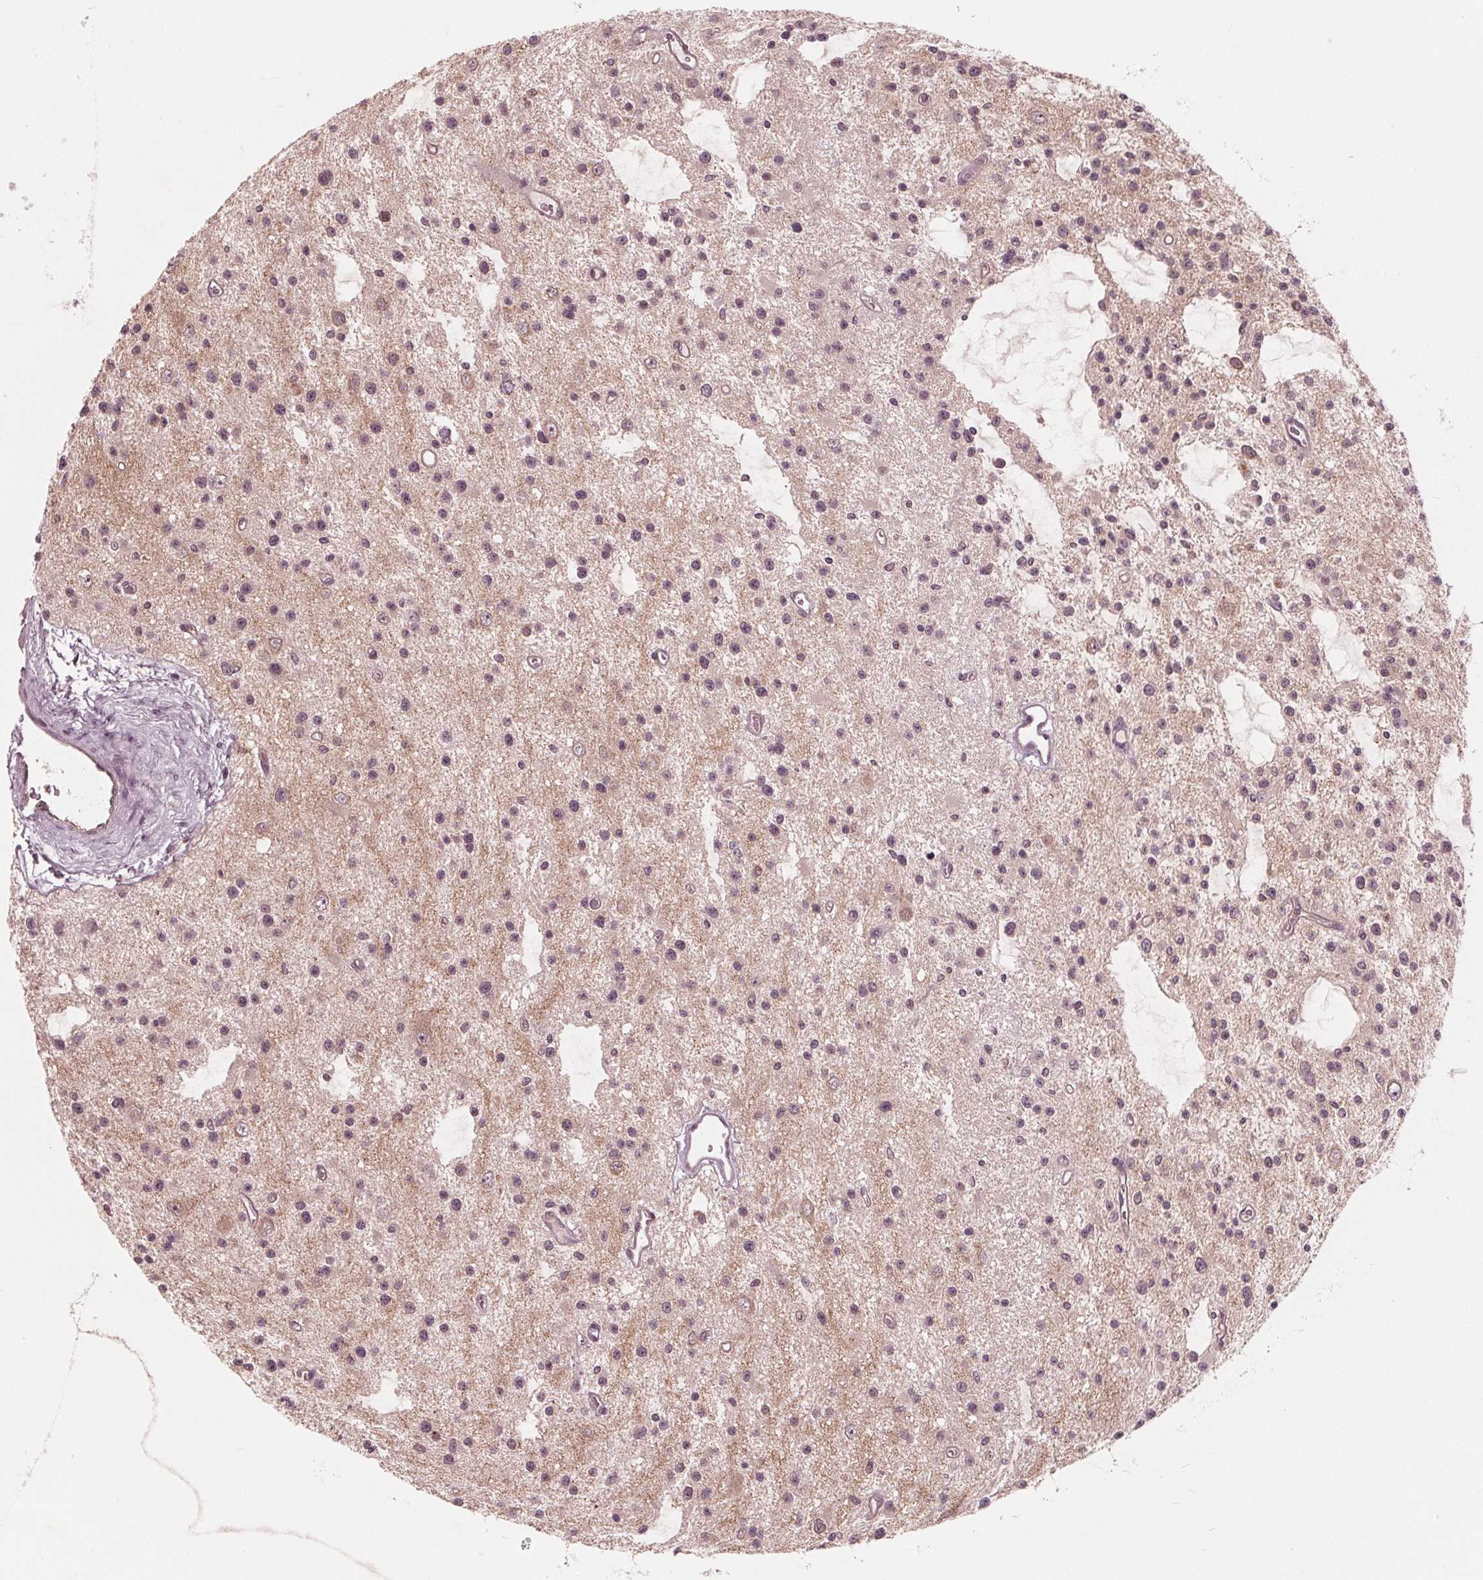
{"staining": {"intensity": "weak", "quantity": "<25%", "location": "cytoplasmic/membranous"}, "tissue": "glioma", "cell_type": "Tumor cells", "image_type": "cancer", "snomed": [{"axis": "morphology", "description": "Glioma, malignant, Low grade"}, {"axis": "topography", "description": "Brain"}], "caption": "High magnification brightfield microscopy of low-grade glioma (malignant) stained with DAB (3,3'-diaminobenzidine) (brown) and counterstained with hematoxylin (blue): tumor cells show no significant staining.", "gene": "UBALD1", "patient": {"sex": "male", "age": 43}}